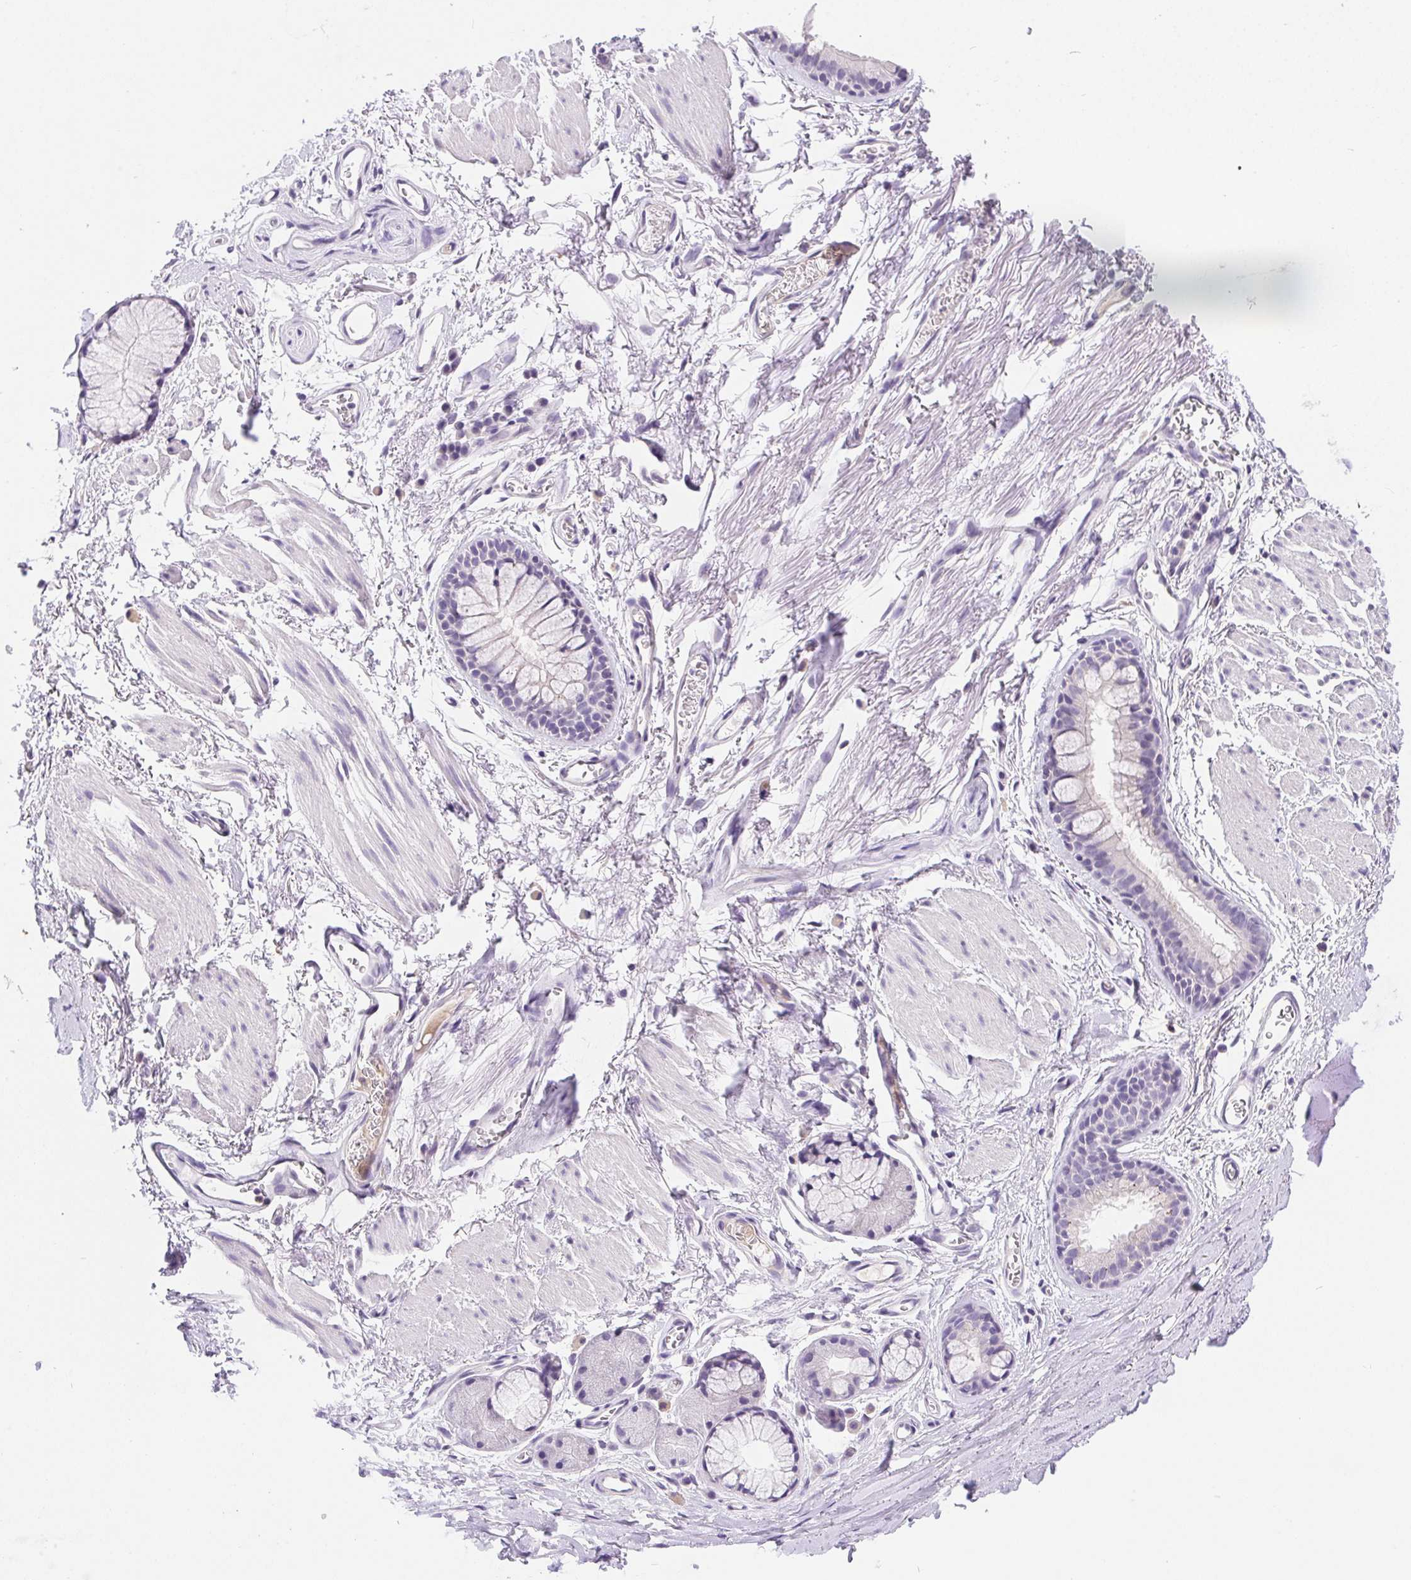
{"staining": {"intensity": "negative", "quantity": "none", "location": "none"}, "tissue": "soft tissue", "cell_type": "Fibroblasts", "image_type": "normal", "snomed": [{"axis": "morphology", "description": "Normal tissue, NOS"}, {"axis": "topography", "description": "Cartilage tissue"}, {"axis": "topography", "description": "Bronchus"}], "caption": "Soft tissue was stained to show a protein in brown. There is no significant staining in fibroblasts. The staining was performed using DAB to visualize the protein expression in brown, while the nuclei were stained in blue with hematoxylin (Magnification: 20x).", "gene": "SSTR4", "patient": {"sex": "female", "age": 79}}